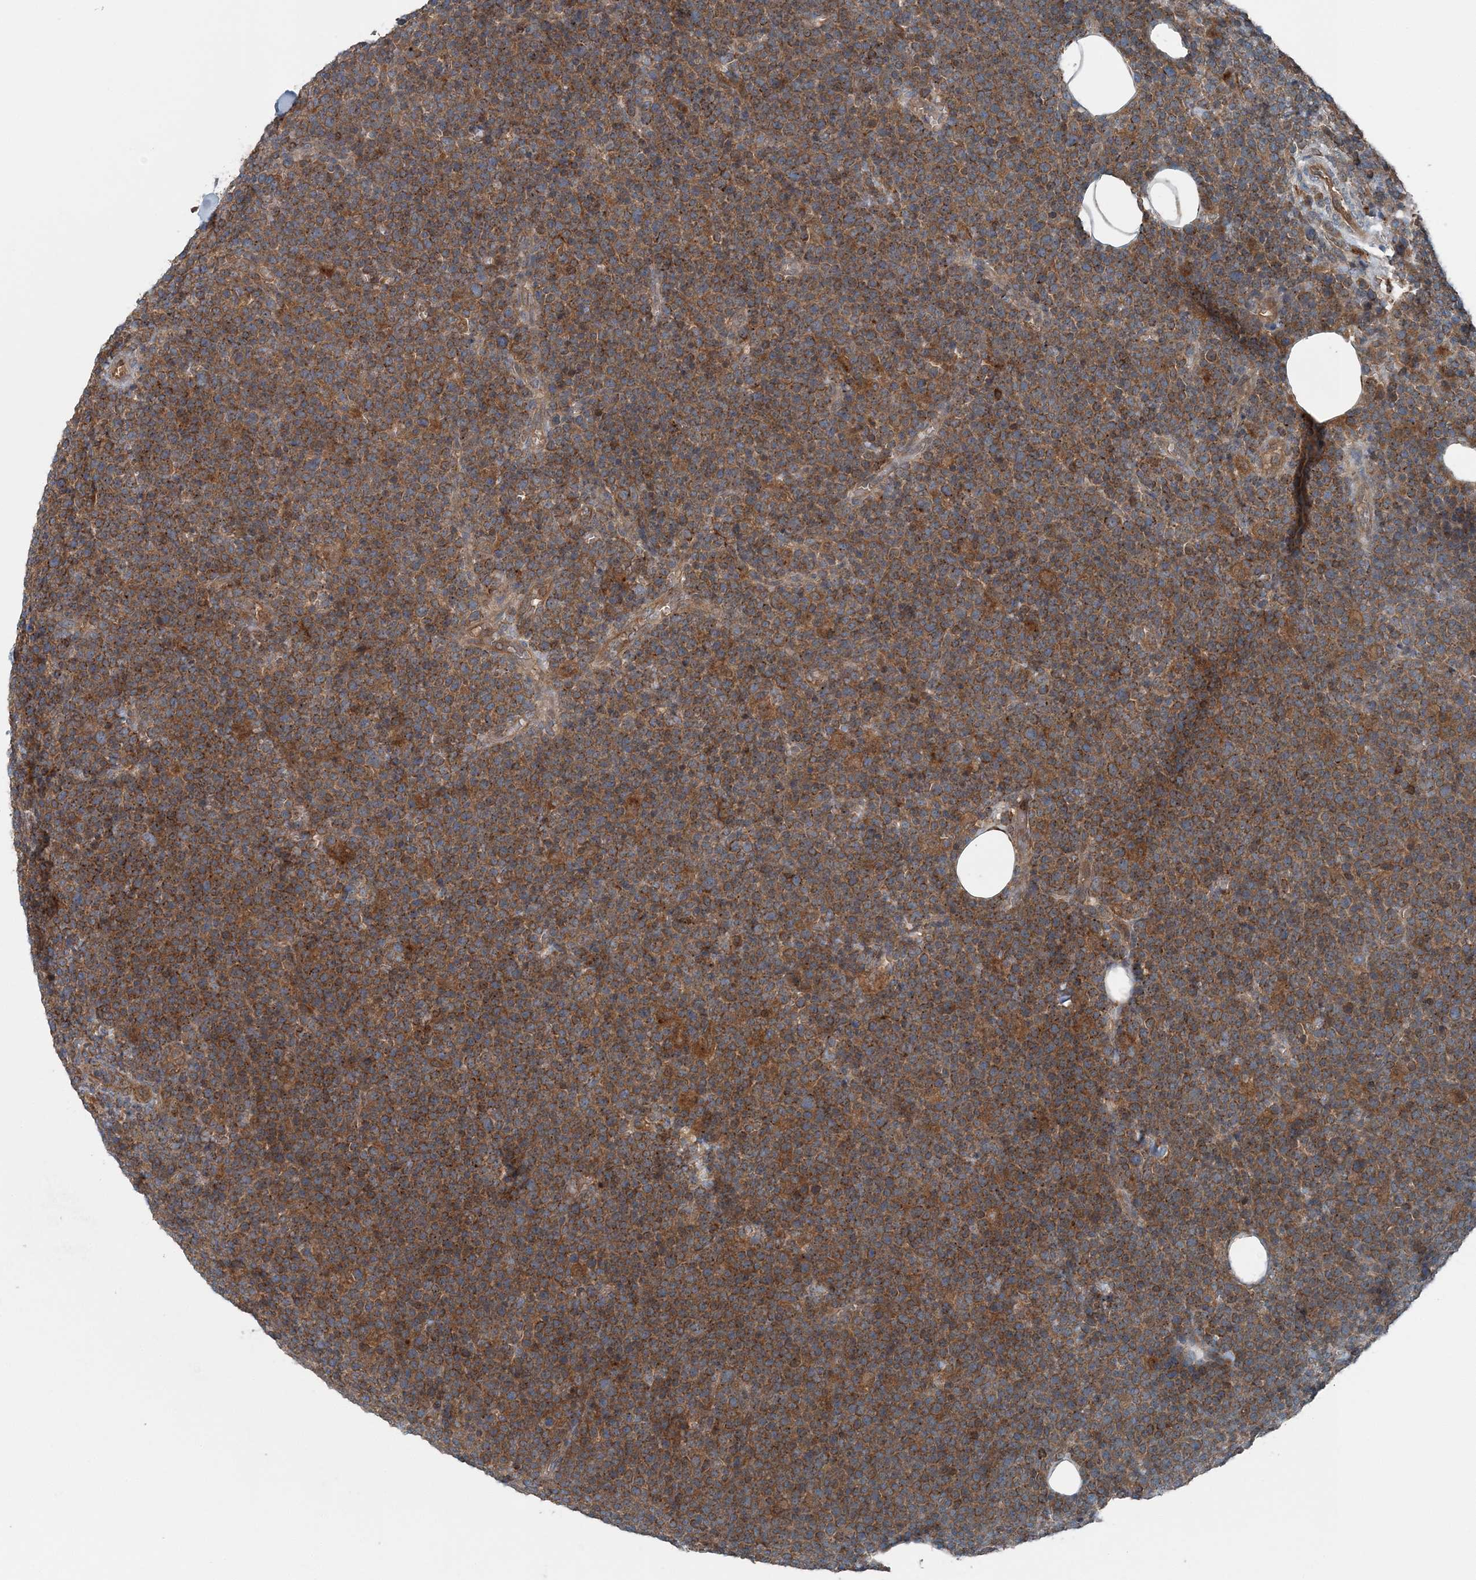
{"staining": {"intensity": "moderate", "quantity": ">75%", "location": "cytoplasmic/membranous"}, "tissue": "lymphoma", "cell_type": "Tumor cells", "image_type": "cancer", "snomed": [{"axis": "morphology", "description": "Malignant lymphoma, non-Hodgkin's type, High grade"}, {"axis": "topography", "description": "Lymph node"}], "caption": "A micrograph of malignant lymphoma, non-Hodgkin's type (high-grade) stained for a protein demonstrates moderate cytoplasmic/membranous brown staining in tumor cells.", "gene": "ASNSD1", "patient": {"sex": "male", "age": 61}}